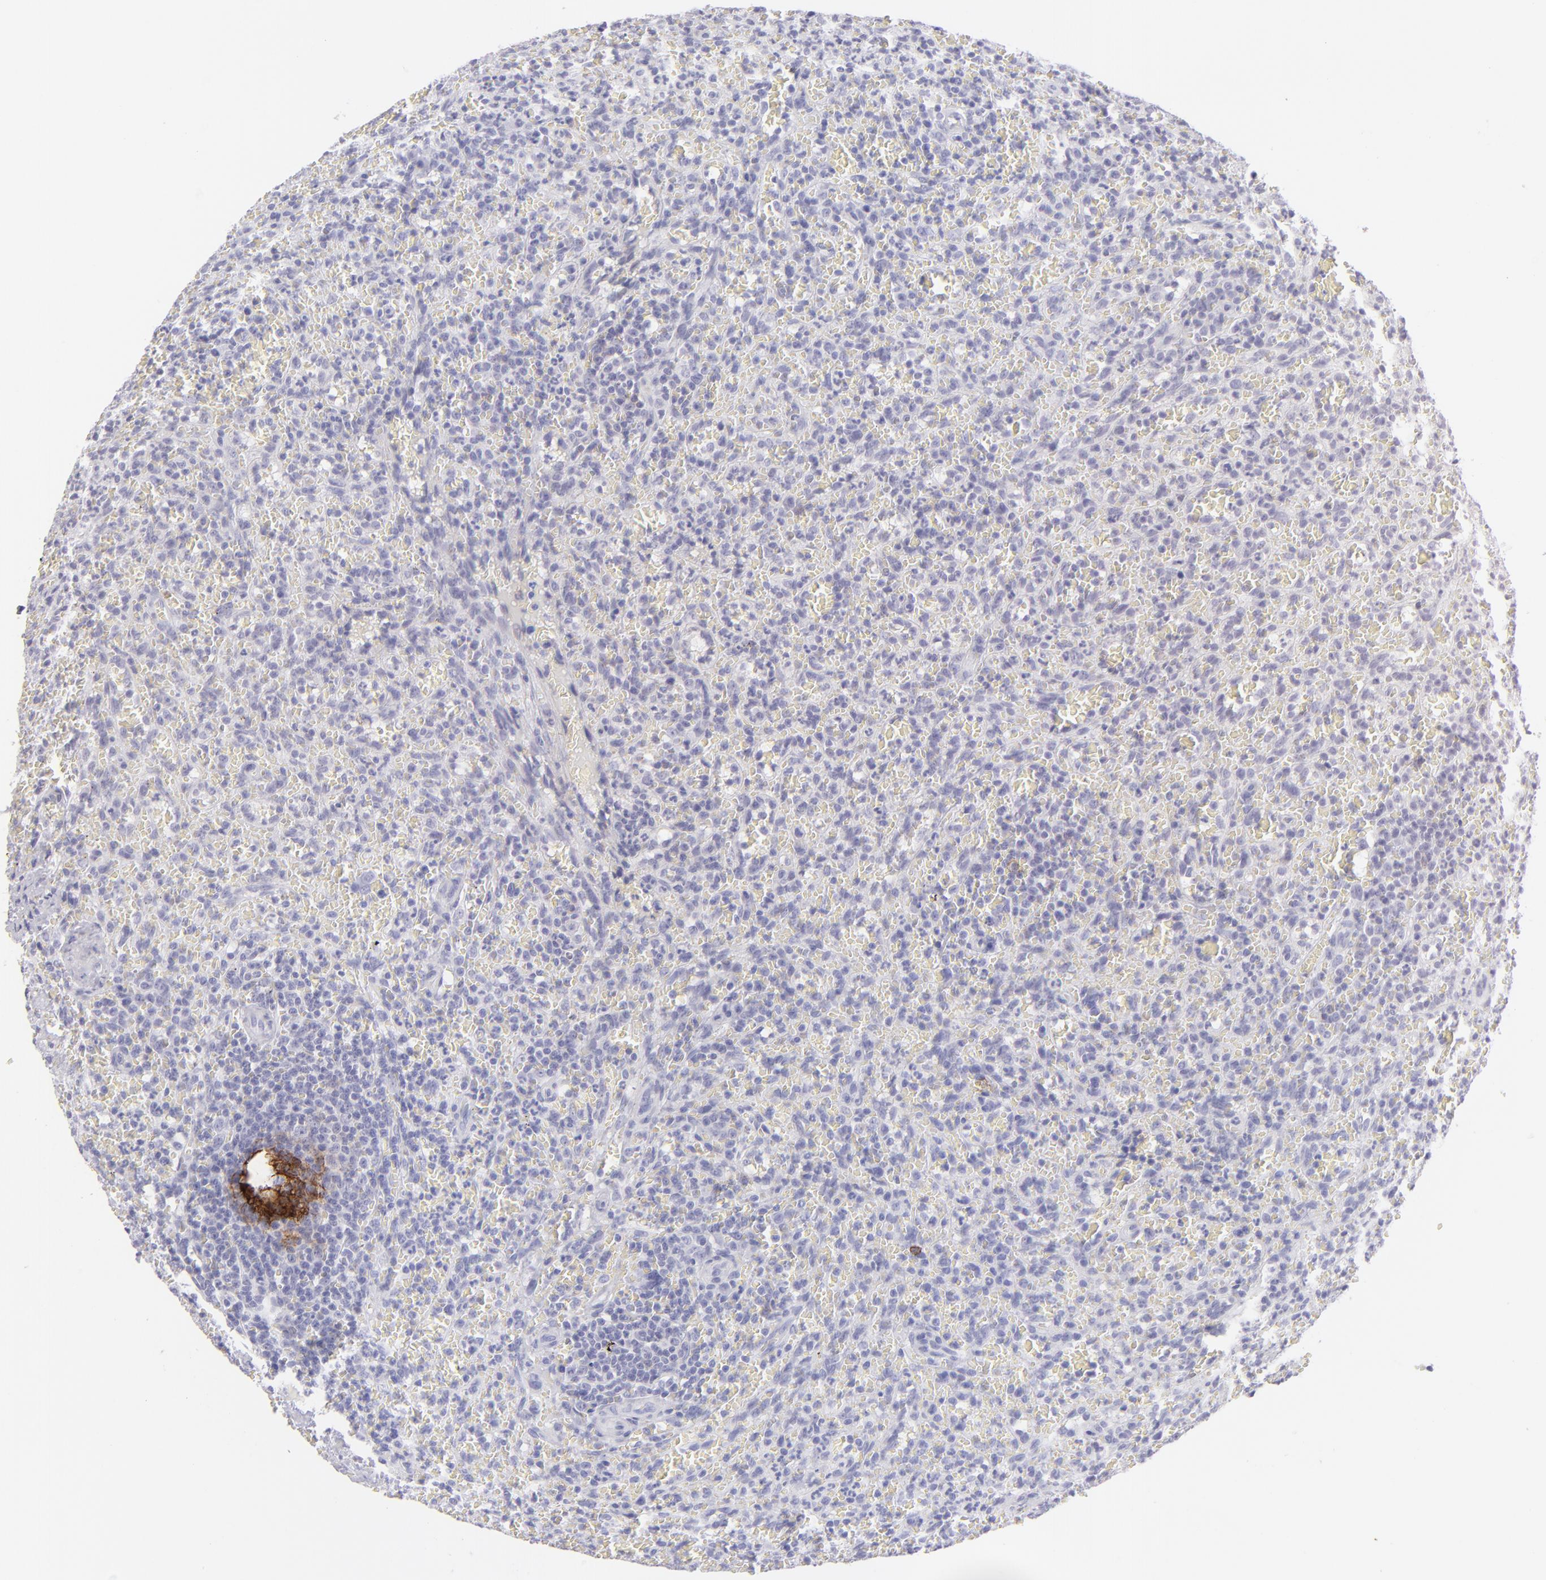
{"staining": {"intensity": "negative", "quantity": "none", "location": "none"}, "tissue": "lymphoma", "cell_type": "Tumor cells", "image_type": "cancer", "snomed": [{"axis": "morphology", "description": "Malignant lymphoma, non-Hodgkin's type, Low grade"}, {"axis": "topography", "description": "Spleen"}], "caption": "High power microscopy micrograph of an immunohistochemistry image of lymphoma, revealing no significant expression in tumor cells.", "gene": "FCER2", "patient": {"sex": "female", "age": 64}}